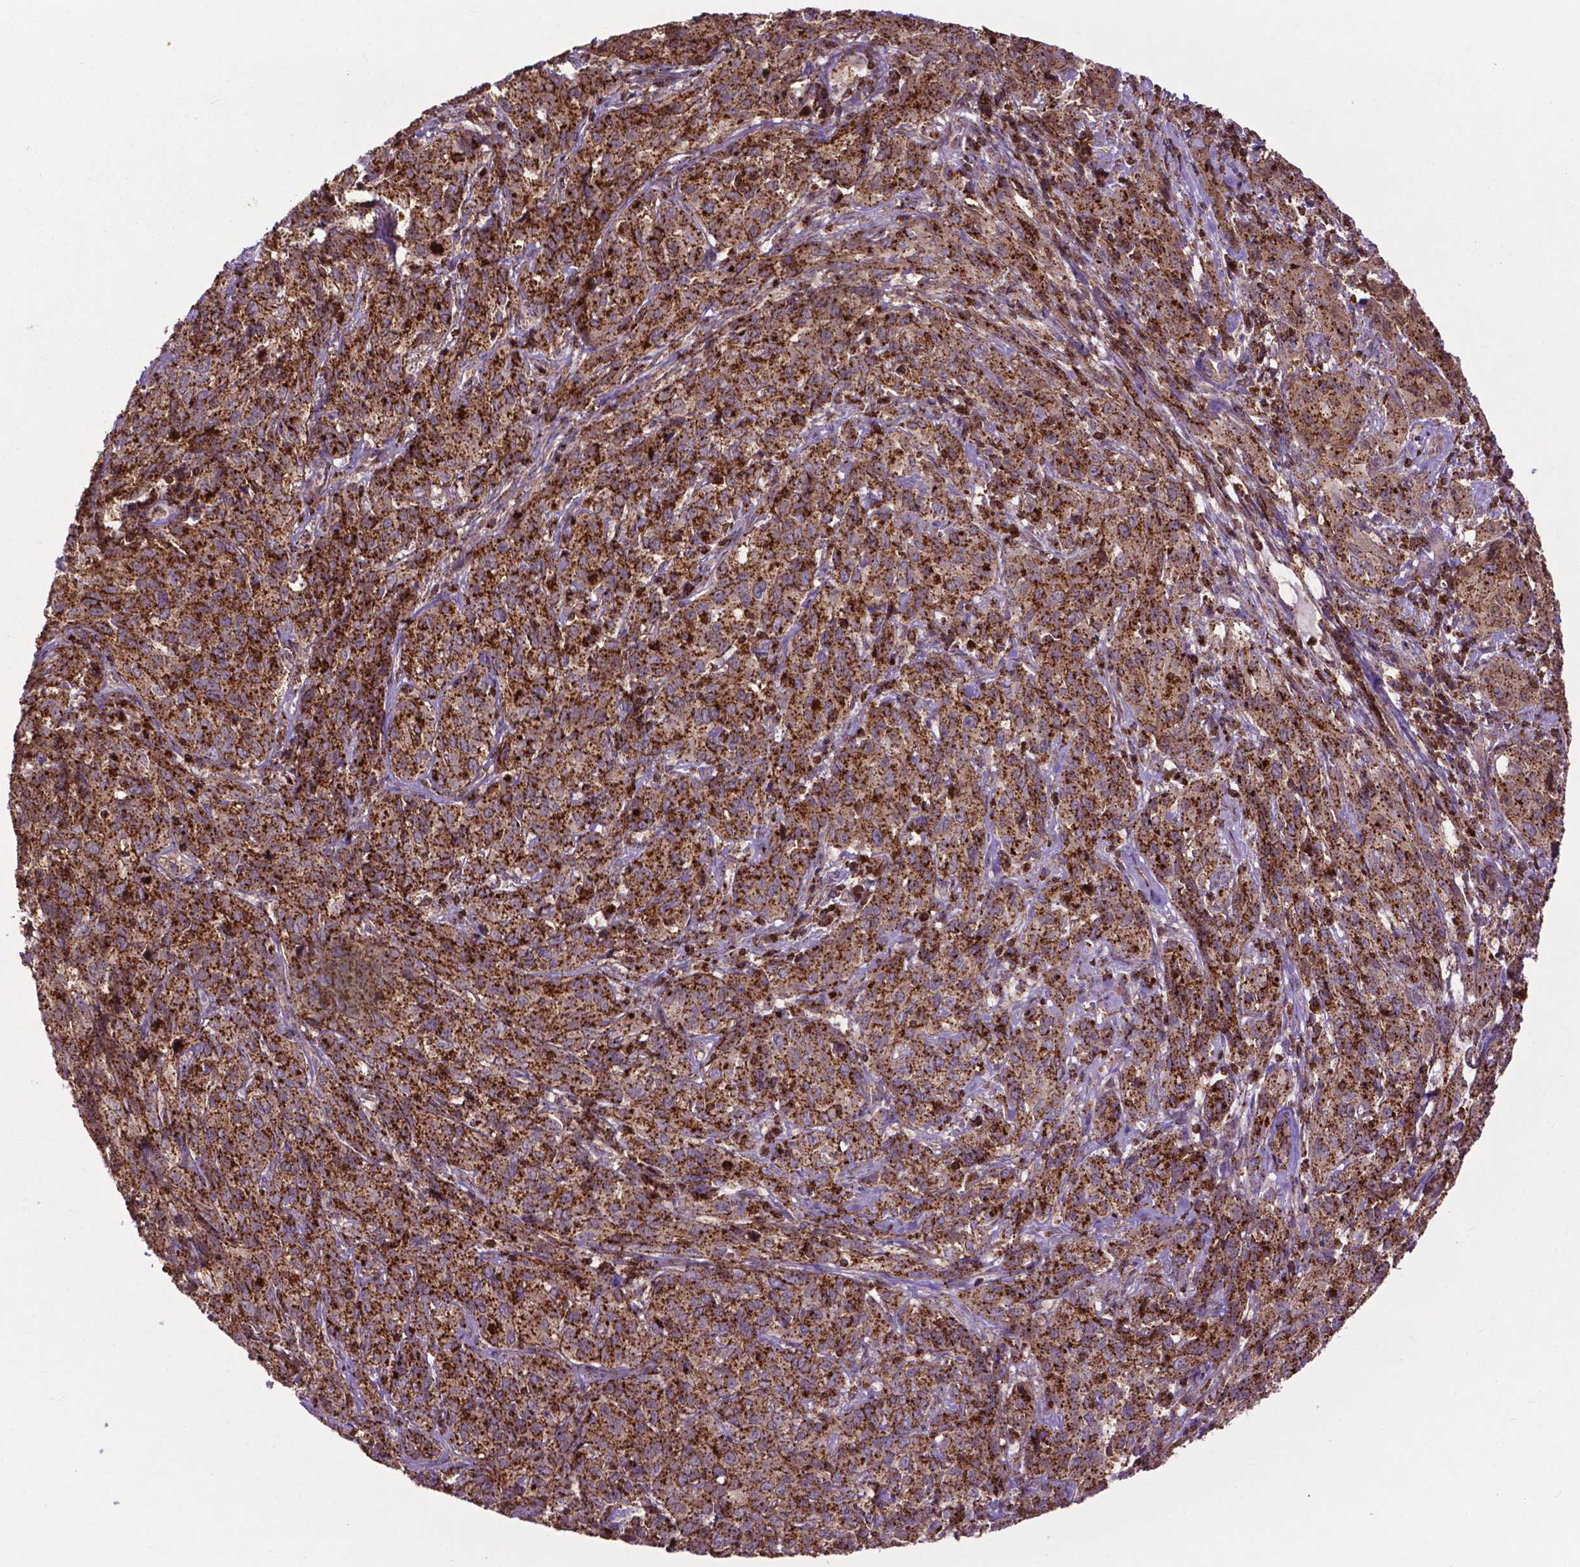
{"staining": {"intensity": "strong", "quantity": ">75%", "location": "cytoplasmic/membranous"}, "tissue": "cervical cancer", "cell_type": "Tumor cells", "image_type": "cancer", "snomed": [{"axis": "morphology", "description": "Squamous cell carcinoma, NOS"}, {"axis": "topography", "description": "Cervix"}], "caption": "IHC of cervical cancer (squamous cell carcinoma) demonstrates high levels of strong cytoplasmic/membranous staining in about >75% of tumor cells. Using DAB (brown) and hematoxylin (blue) stains, captured at high magnification using brightfield microscopy.", "gene": "CHMP4A", "patient": {"sex": "female", "age": 51}}